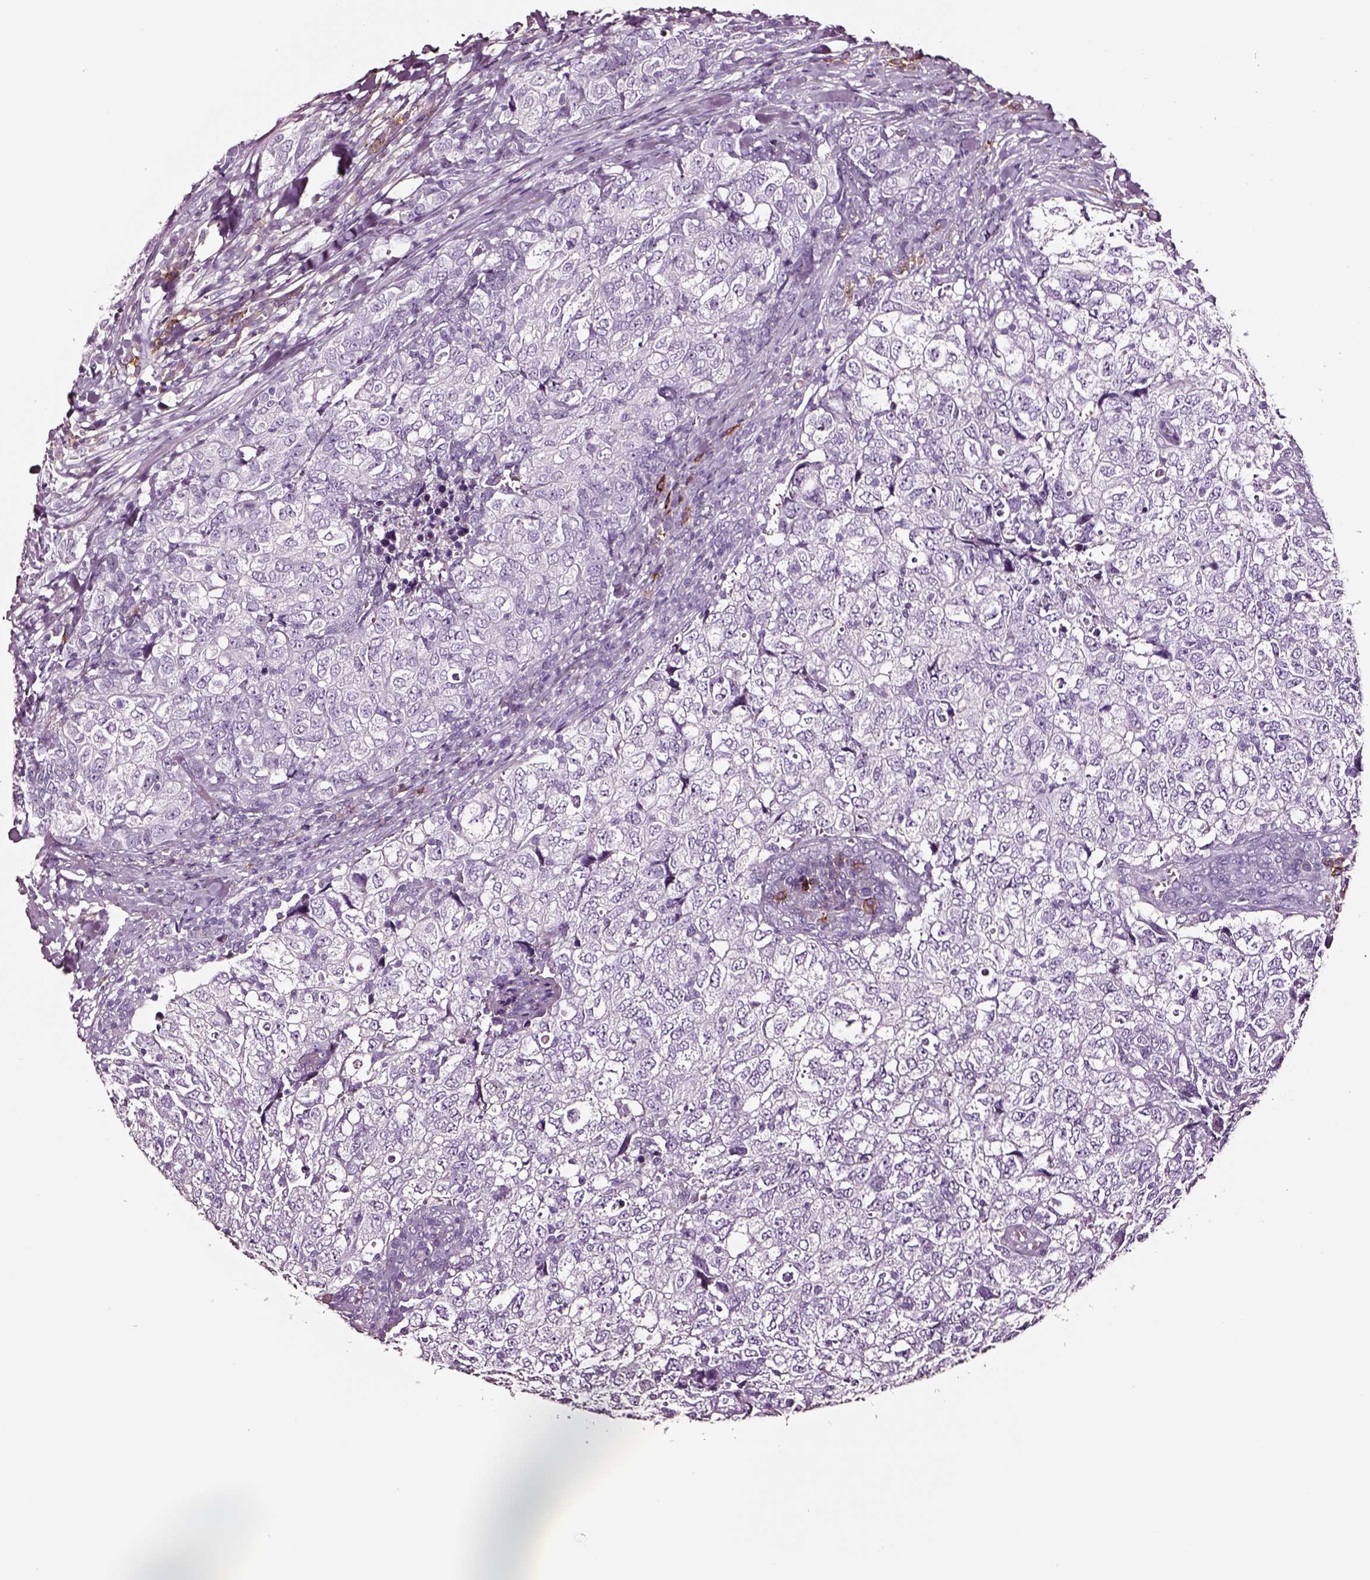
{"staining": {"intensity": "negative", "quantity": "none", "location": "none"}, "tissue": "breast cancer", "cell_type": "Tumor cells", "image_type": "cancer", "snomed": [{"axis": "morphology", "description": "Duct carcinoma"}, {"axis": "topography", "description": "Breast"}], "caption": "Micrograph shows no significant protein positivity in tumor cells of breast infiltrating ductal carcinoma.", "gene": "DPEP1", "patient": {"sex": "female", "age": 30}}